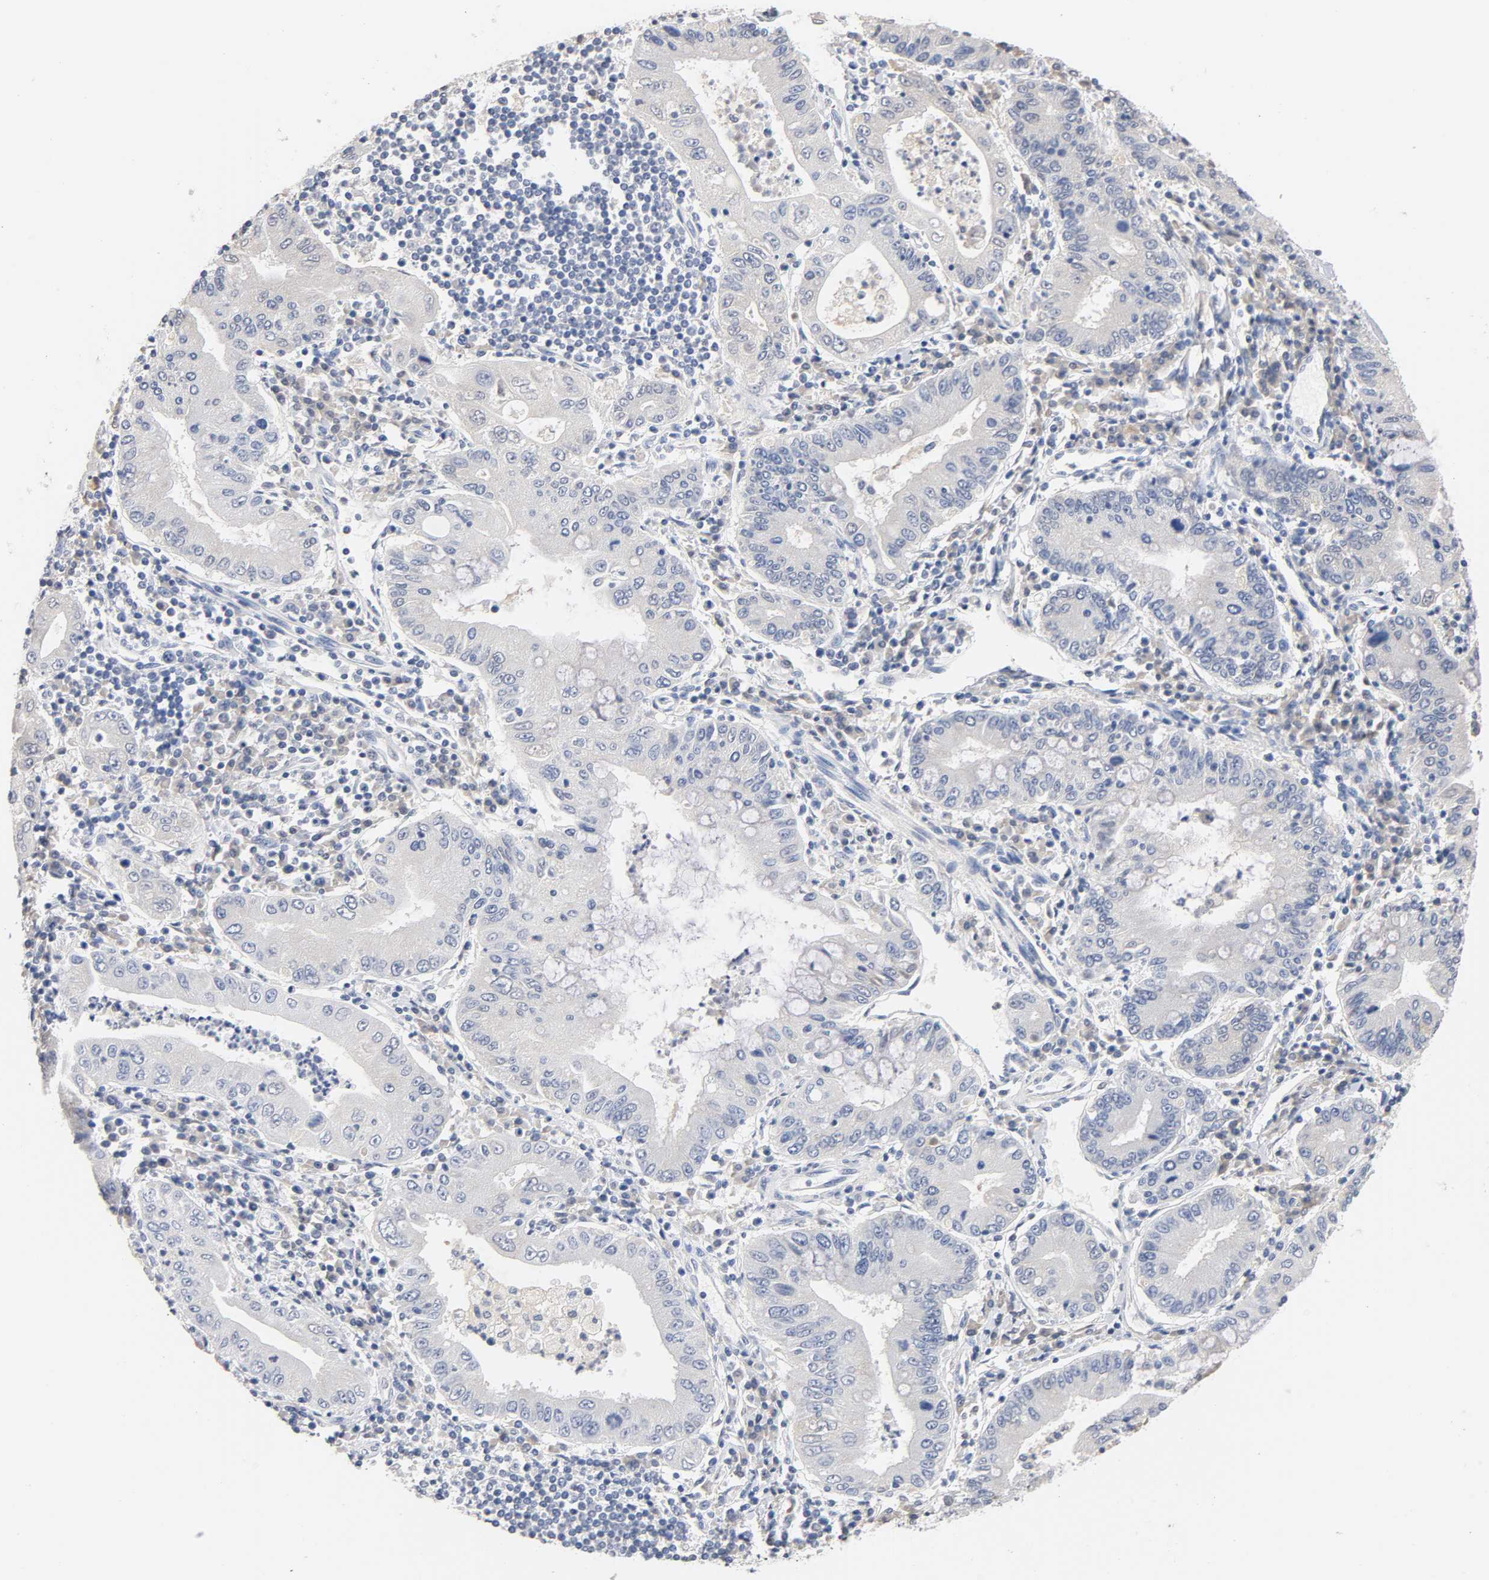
{"staining": {"intensity": "negative", "quantity": "none", "location": "none"}, "tissue": "stomach cancer", "cell_type": "Tumor cells", "image_type": "cancer", "snomed": [{"axis": "morphology", "description": "Normal tissue, NOS"}, {"axis": "morphology", "description": "Adenocarcinoma, NOS"}, {"axis": "topography", "description": "Esophagus"}, {"axis": "topography", "description": "Stomach, upper"}, {"axis": "topography", "description": "Peripheral nerve tissue"}], "caption": "Tumor cells are negative for protein expression in human adenocarcinoma (stomach).", "gene": "ZCCHC13", "patient": {"sex": "male", "age": 62}}